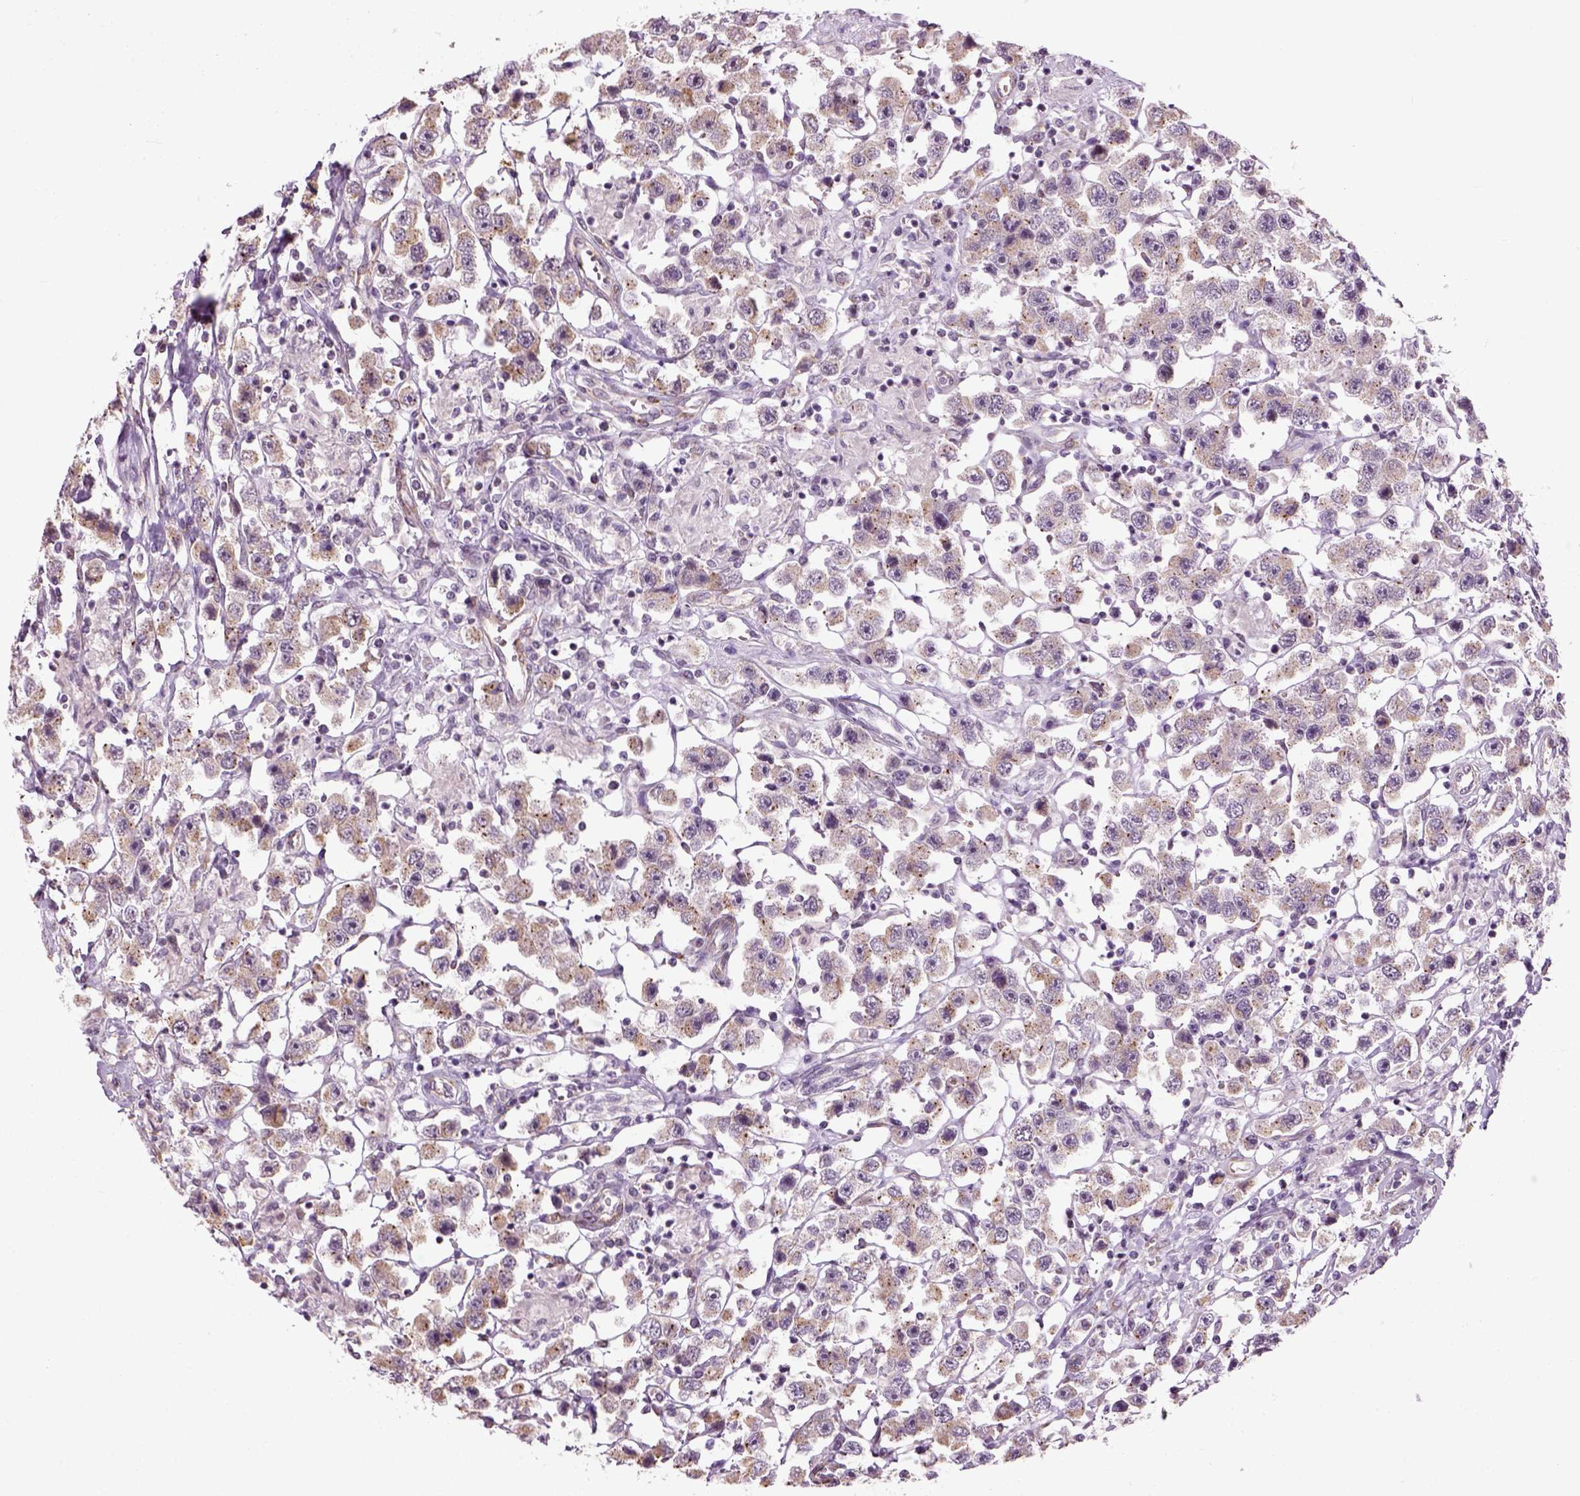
{"staining": {"intensity": "weak", "quantity": "25%-75%", "location": "cytoplasmic/membranous"}, "tissue": "testis cancer", "cell_type": "Tumor cells", "image_type": "cancer", "snomed": [{"axis": "morphology", "description": "Seminoma, NOS"}, {"axis": "topography", "description": "Testis"}], "caption": "Immunohistochemical staining of human seminoma (testis) demonstrates low levels of weak cytoplasmic/membranous staining in approximately 25%-75% of tumor cells.", "gene": "XK", "patient": {"sex": "male", "age": 45}}